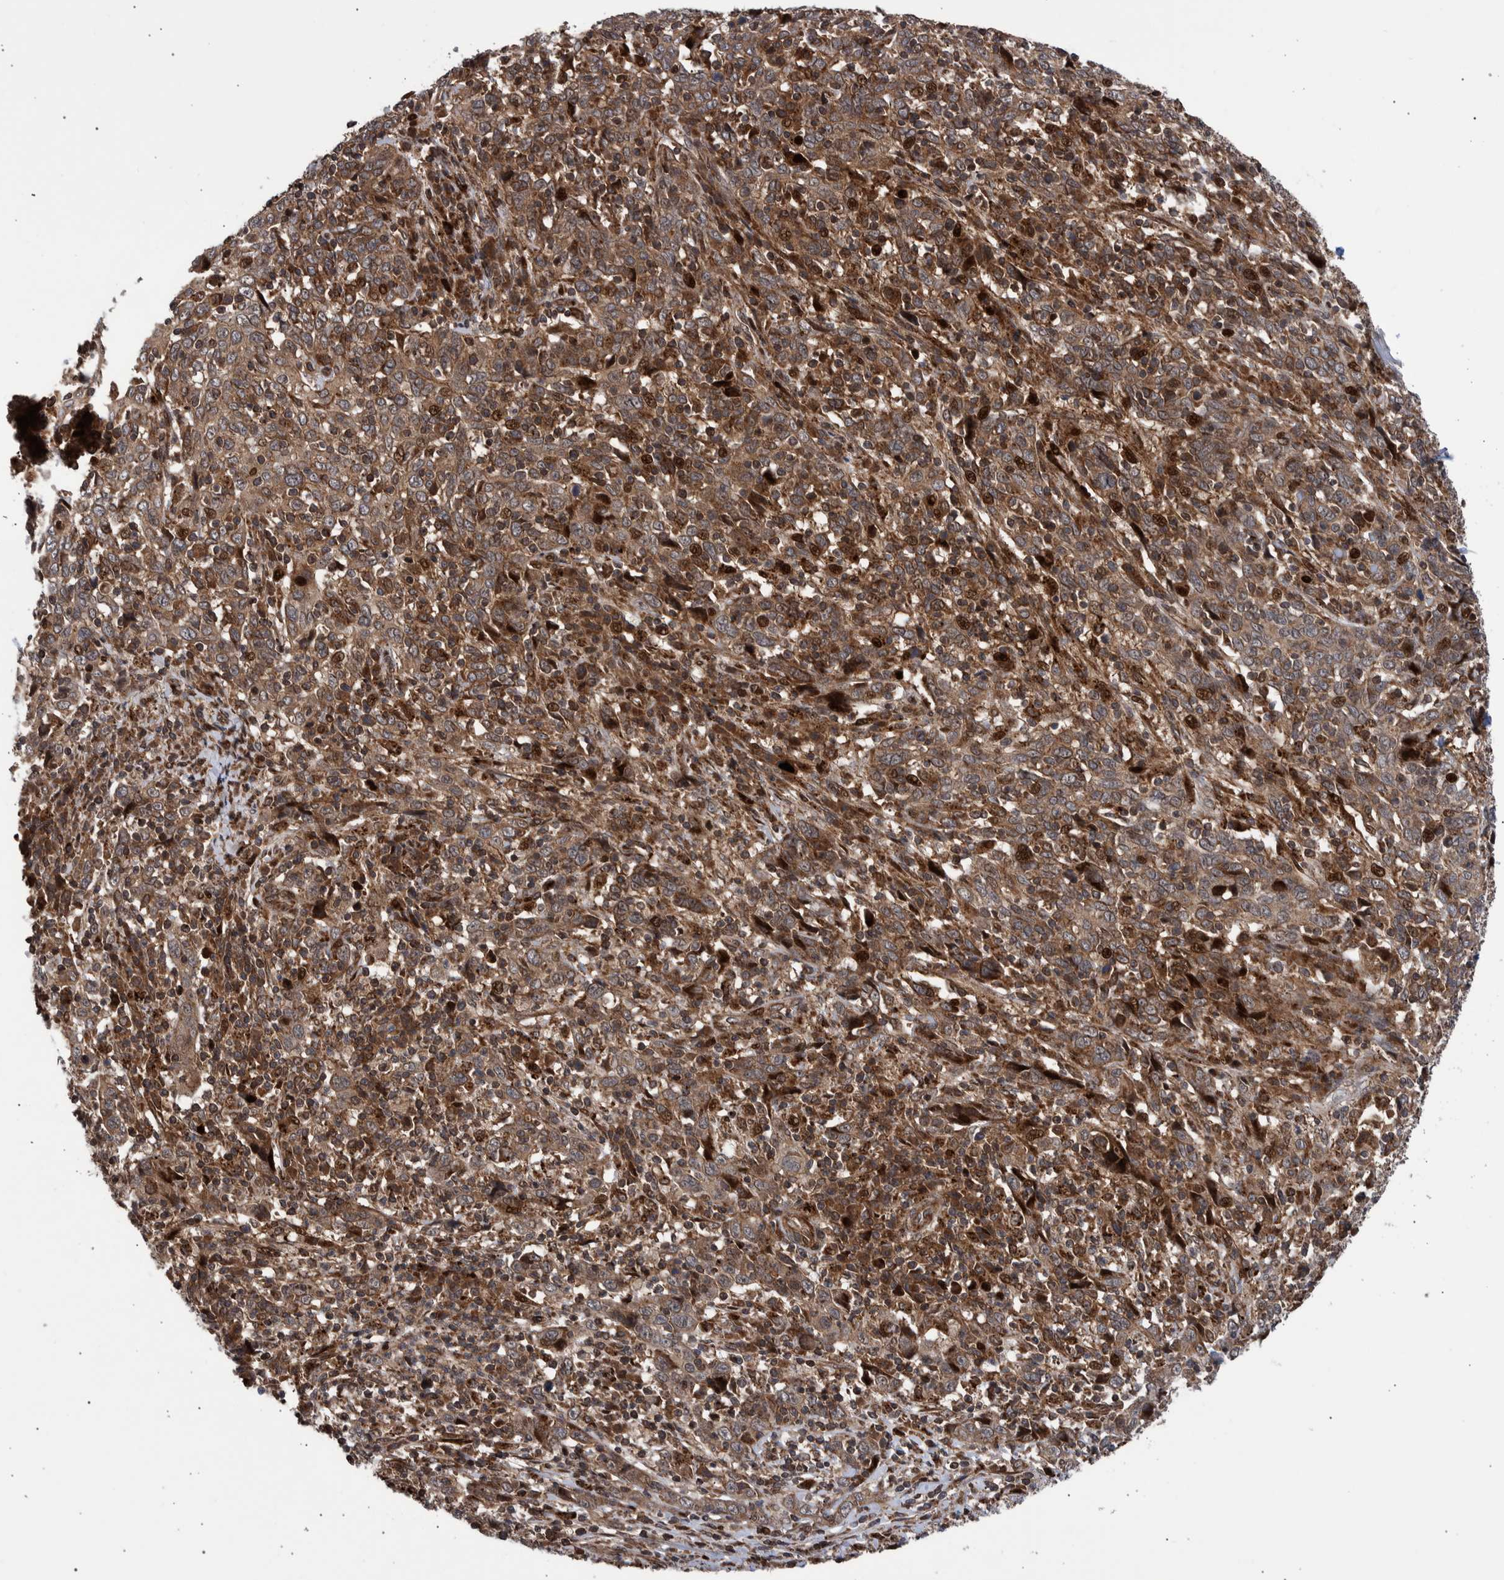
{"staining": {"intensity": "moderate", "quantity": ">75%", "location": "cytoplasmic/membranous,nuclear"}, "tissue": "cervical cancer", "cell_type": "Tumor cells", "image_type": "cancer", "snomed": [{"axis": "morphology", "description": "Squamous cell carcinoma, NOS"}, {"axis": "topography", "description": "Cervix"}], "caption": "Moderate cytoplasmic/membranous and nuclear protein staining is present in approximately >75% of tumor cells in squamous cell carcinoma (cervical).", "gene": "SHISA6", "patient": {"sex": "female", "age": 46}}